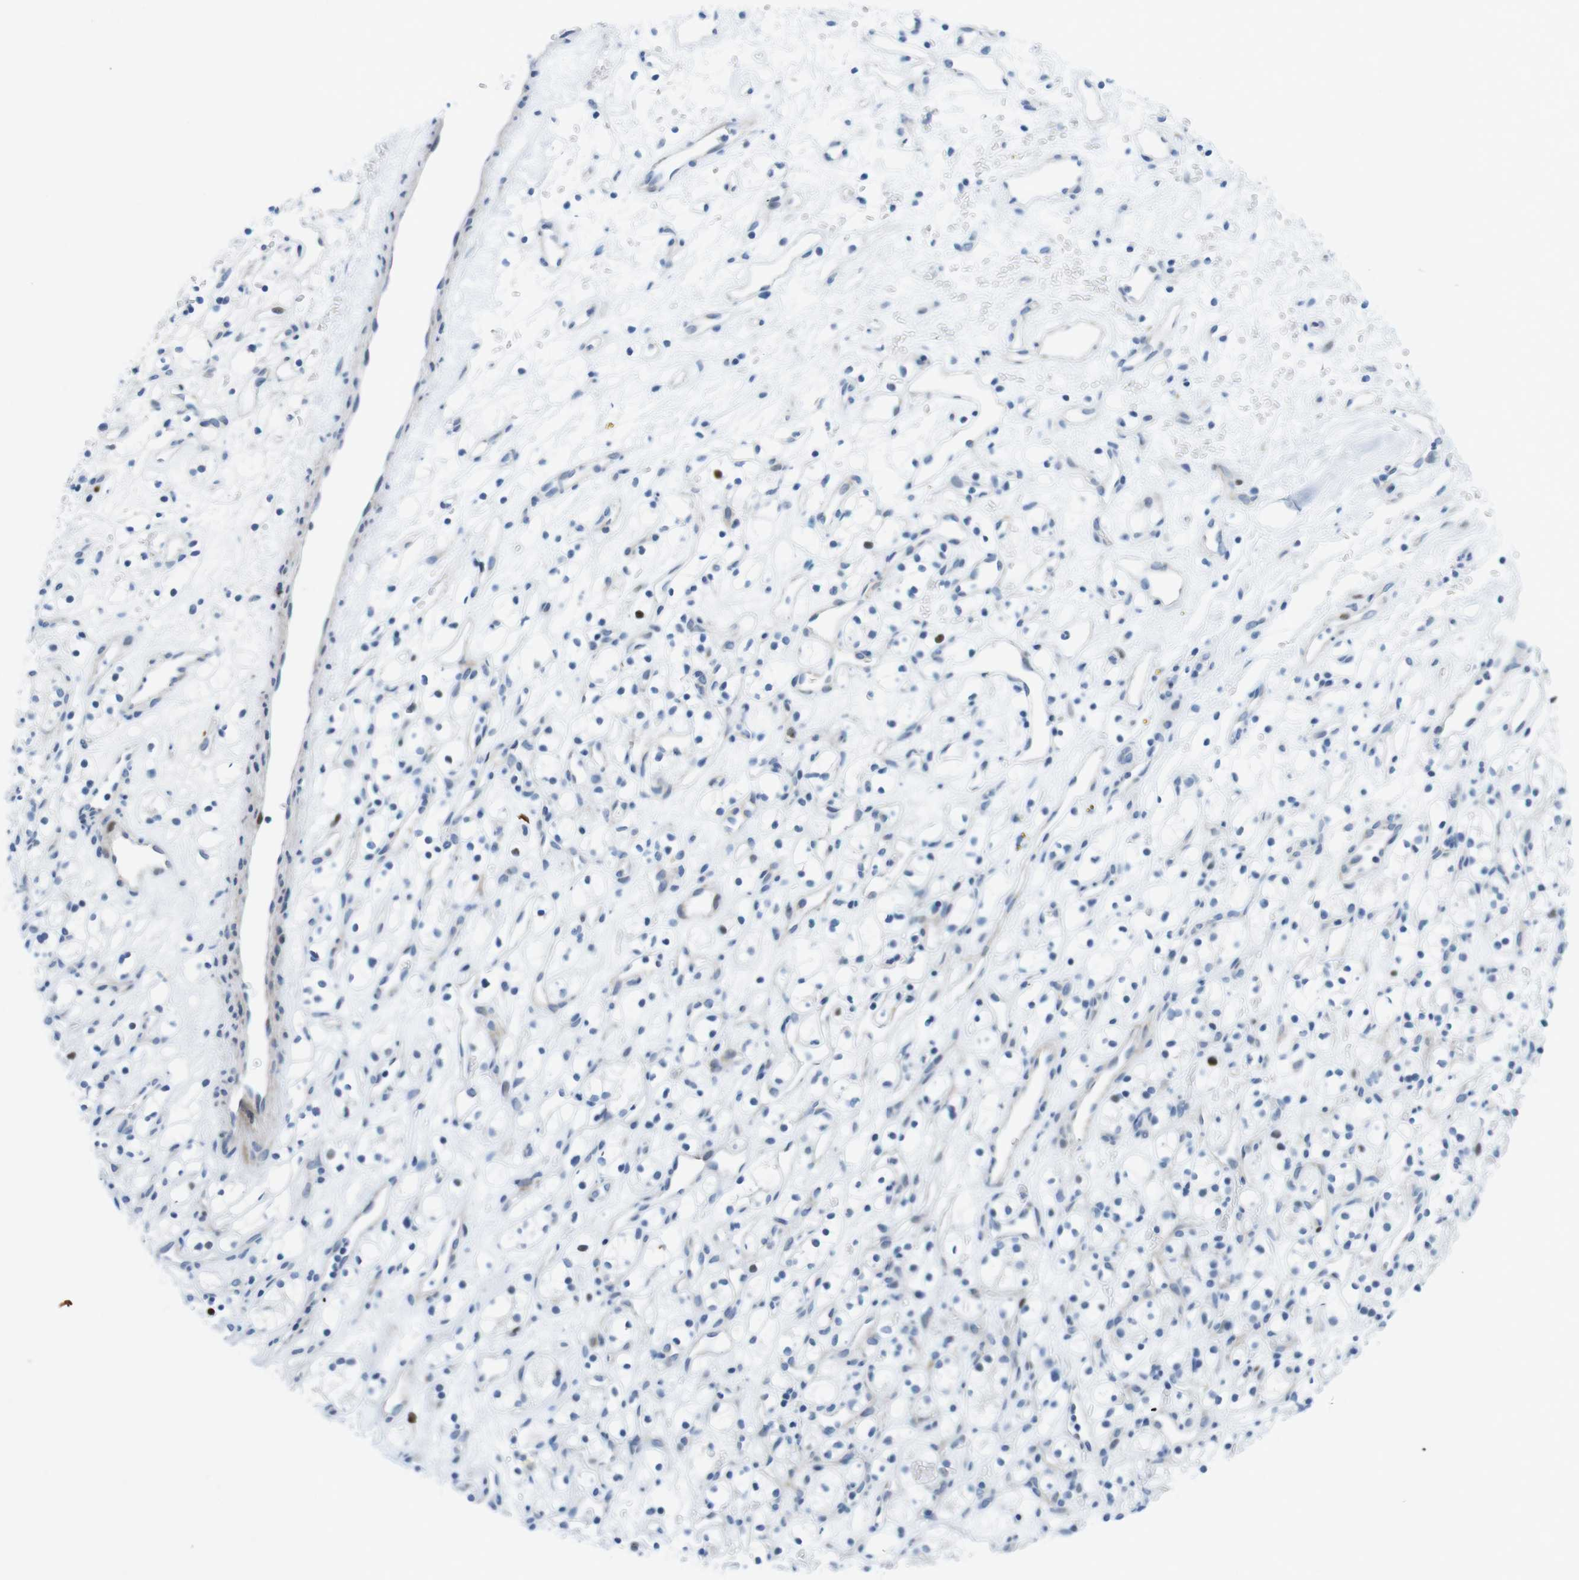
{"staining": {"intensity": "moderate", "quantity": "<25%", "location": "nuclear"}, "tissue": "renal cancer", "cell_type": "Tumor cells", "image_type": "cancer", "snomed": [{"axis": "morphology", "description": "Adenocarcinoma, NOS"}, {"axis": "topography", "description": "Kidney"}], "caption": "A high-resolution micrograph shows IHC staining of renal adenocarcinoma, which reveals moderate nuclear expression in about <25% of tumor cells.", "gene": "CHAF1A", "patient": {"sex": "female", "age": 60}}